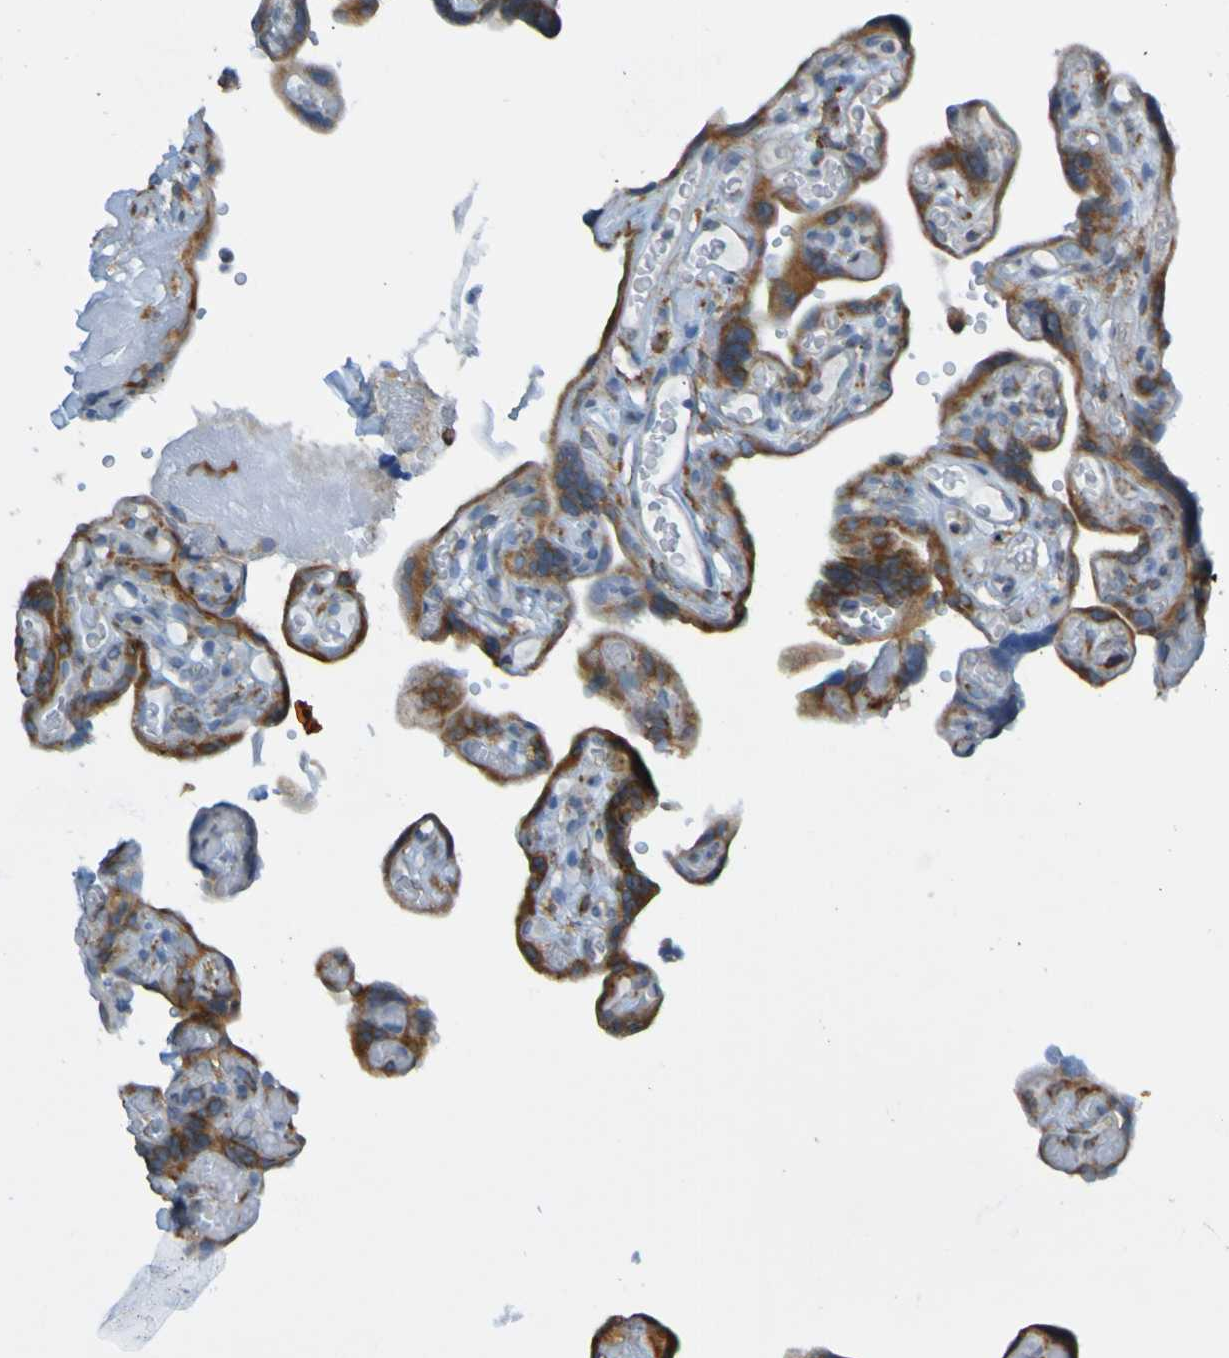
{"staining": {"intensity": "strong", "quantity": ">75%", "location": "cytoplasmic/membranous"}, "tissue": "placenta", "cell_type": "Decidual cells", "image_type": "normal", "snomed": [{"axis": "morphology", "description": "Normal tissue, NOS"}, {"axis": "topography", "description": "Placenta"}], "caption": "A high amount of strong cytoplasmic/membranous staining is appreciated in approximately >75% of decidual cells in benign placenta.", "gene": "SSR1", "patient": {"sex": "female", "age": 30}}